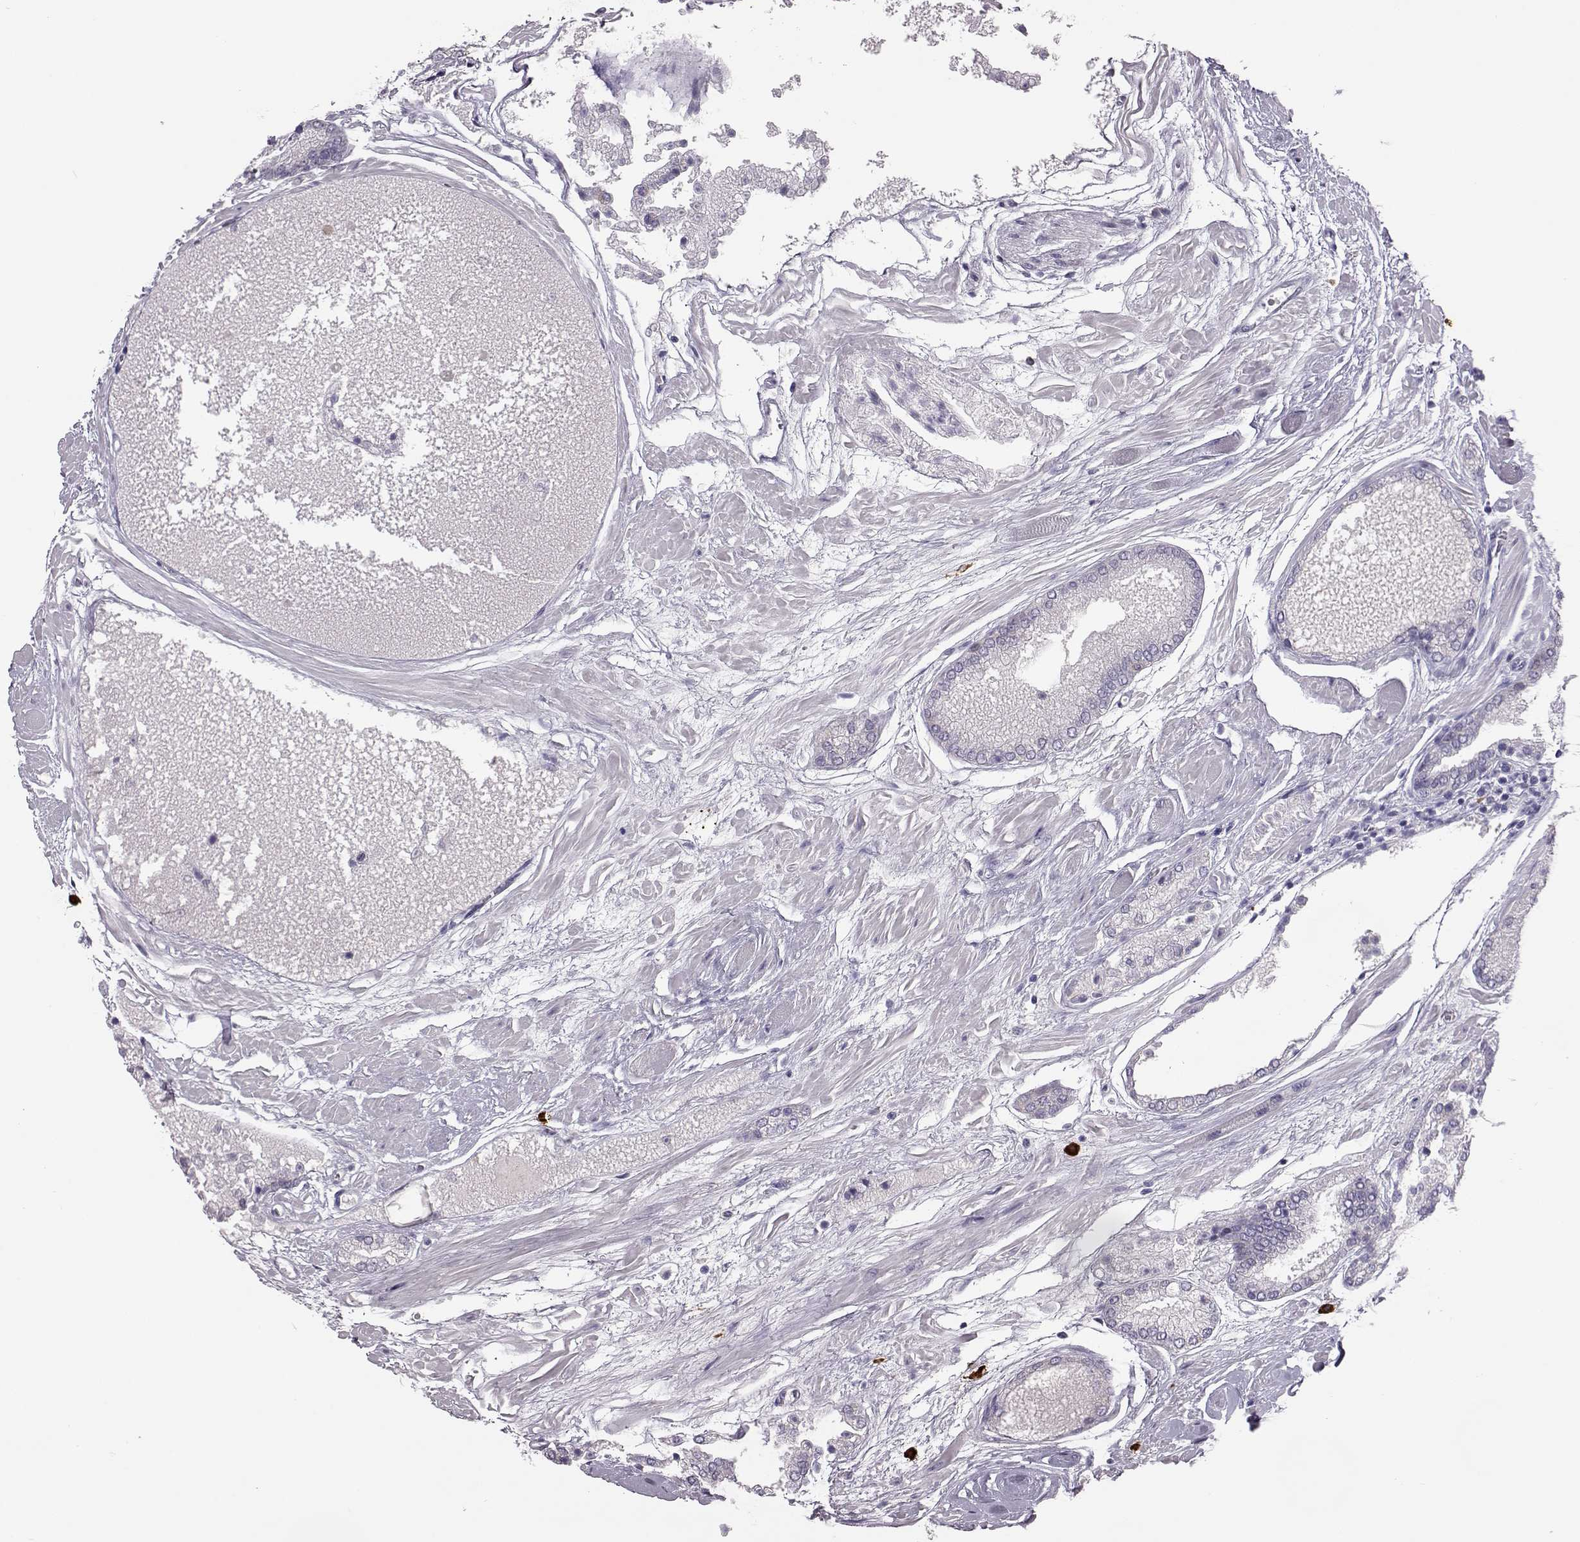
{"staining": {"intensity": "negative", "quantity": "none", "location": "none"}, "tissue": "prostate cancer", "cell_type": "Tumor cells", "image_type": "cancer", "snomed": [{"axis": "morphology", "description": "Adenocarcinoma, High grade"}, {"axis": "topography", "description": "Prostate"}], "caption": "The histopathology image exhibits no significant staining in tumor cells of high-grade adenocarcinoma (prostate).", "gene": "ADGRG5", "patient": {"sex": "male", "age": 56}}